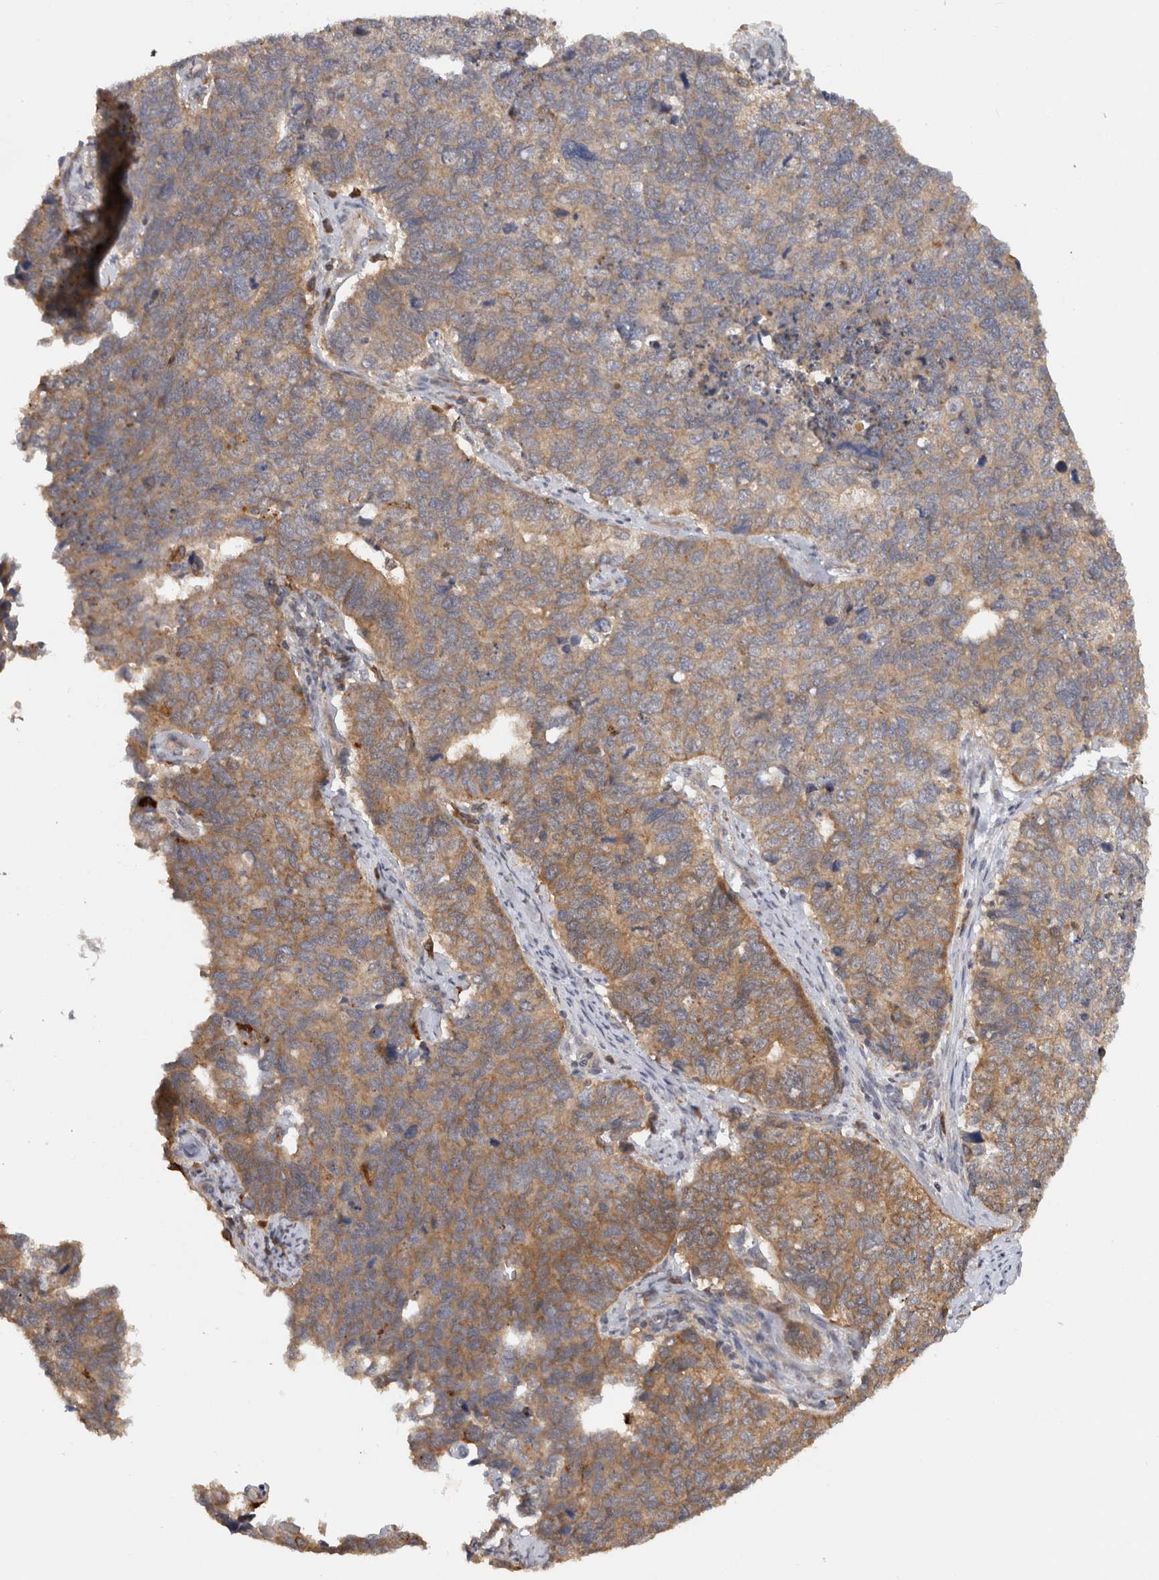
{"staining": {"intensity": "weak", "quantity": "25%-75%", "location": "cytoplasmic/membranous"}, "tissue": "cervical cancer", "cell_type": "Tumor cells", "image_type": "cancer", "snomed": [{"axis": "morphology", "description": "Squamous cell carcinoma, NOS"}, {"axis": "topography", "description": "Cervix"}], "caption": "The photomicrograph shows a brown stain indicating the presence of a protein in the cytoplasmic/membranous of tumor cells in cervical squamous cell carcinoma.", "gene": "ACAT2", "patient": {"sex": "female", "age": 63}}